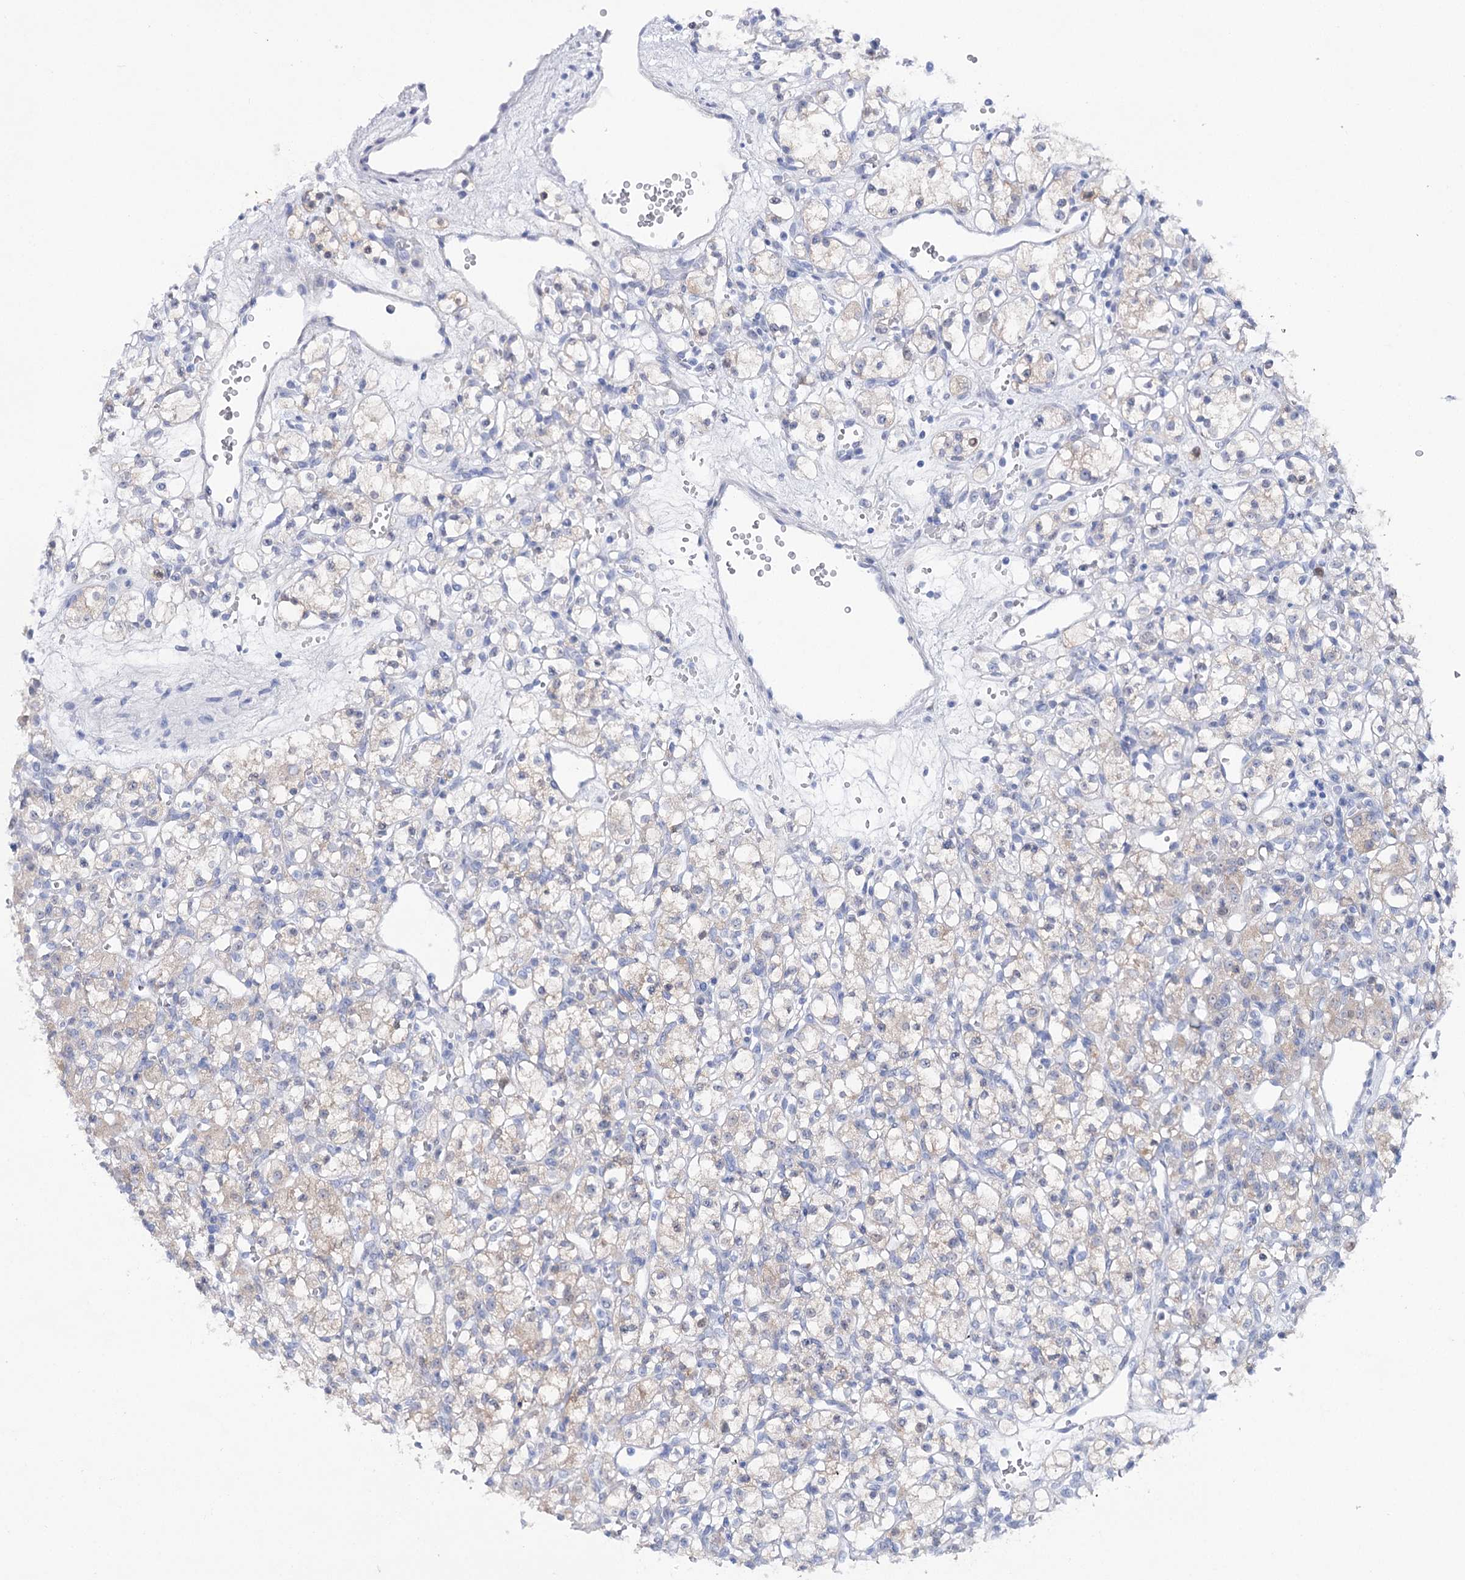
{"staining": {"intensity": "negative", "quantity": "none", "location": "none"}, "tissue": "renal cancer", "cell_type": "Tumor cells", "image_type": "cancer", "snomed": [{"axis": "morphology", "description": "Adenocarcinoma, NOS"}, {"axis": "topography", "description": "Kidney"}], "caption": "A high-resolution histopathology image shows immunohistochemistry staining of adenocarcinoma (renal), which reveals no significant expression in tumor cells.", "gene": "UGDH", "patient": {"sex": "female", "age": 59}}